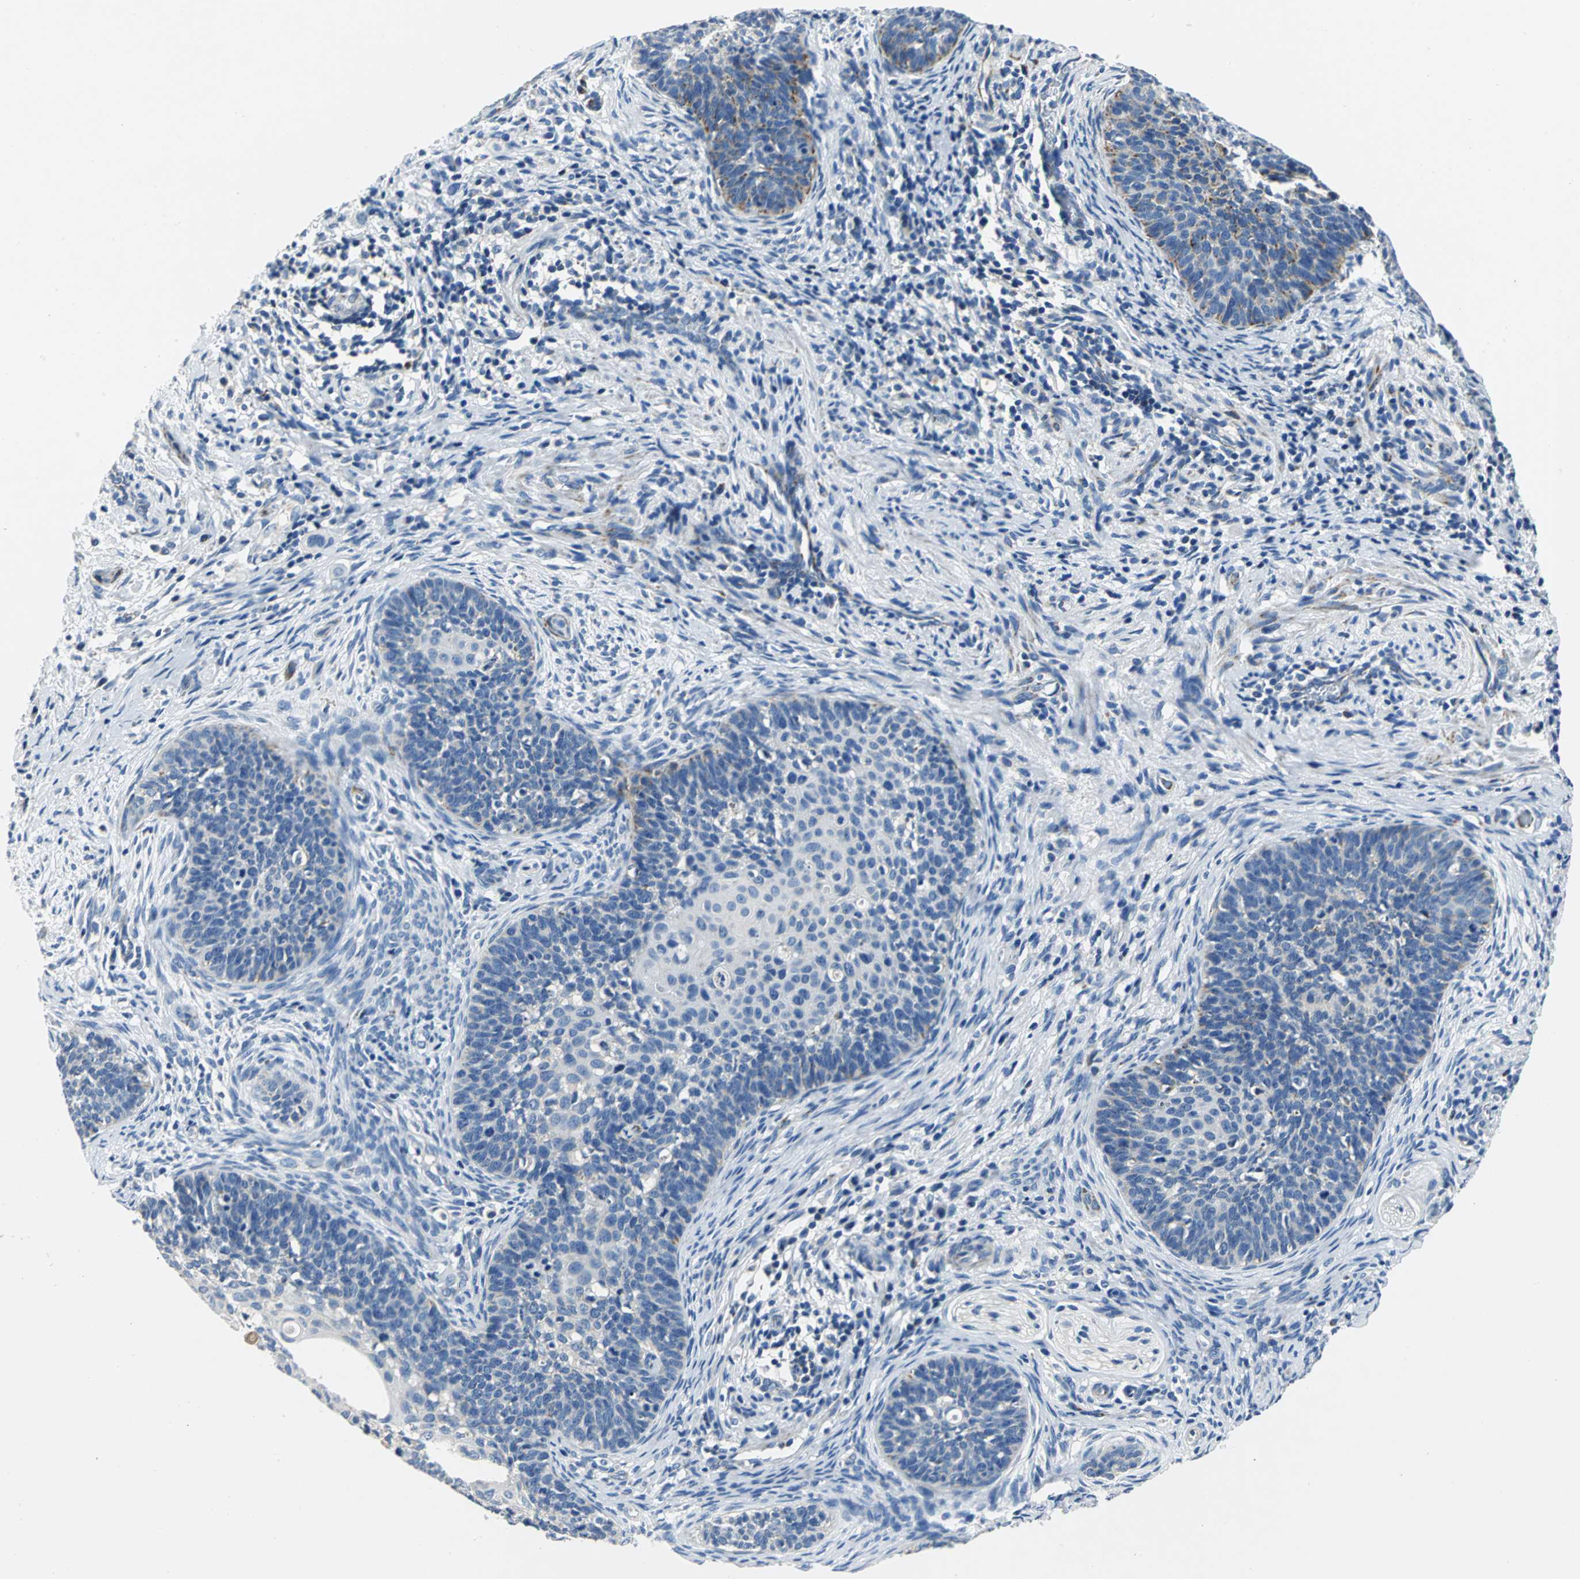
{"staining": {"intensity": "weak", "quantity": "25%-75%", "location": "cytoplasmic/membranous"}, "tissue": "cervical cancer", "cell_type": "Tumor cells", "image_type": "cancer", "snomed": [{"axis": "morphology", "description": "Squamous cell carcinoma, NOS"}, {"axis": "topography", "description": "Cervix"}], "caption": "High-magnification brightfield microscopy of cervical cancer (squamous cell carcinoma) stained with DAB (brown) and counterstained with hematoxylin (blue). tumor cells exhibit weak cytoplasmic/membranous staining is seen in about25%-75% of cells. (DAB = brown stain, brightfield microscopy at high magnification).", "gene": "IFI6", "patient": {"sex": "female", "age": 33}}